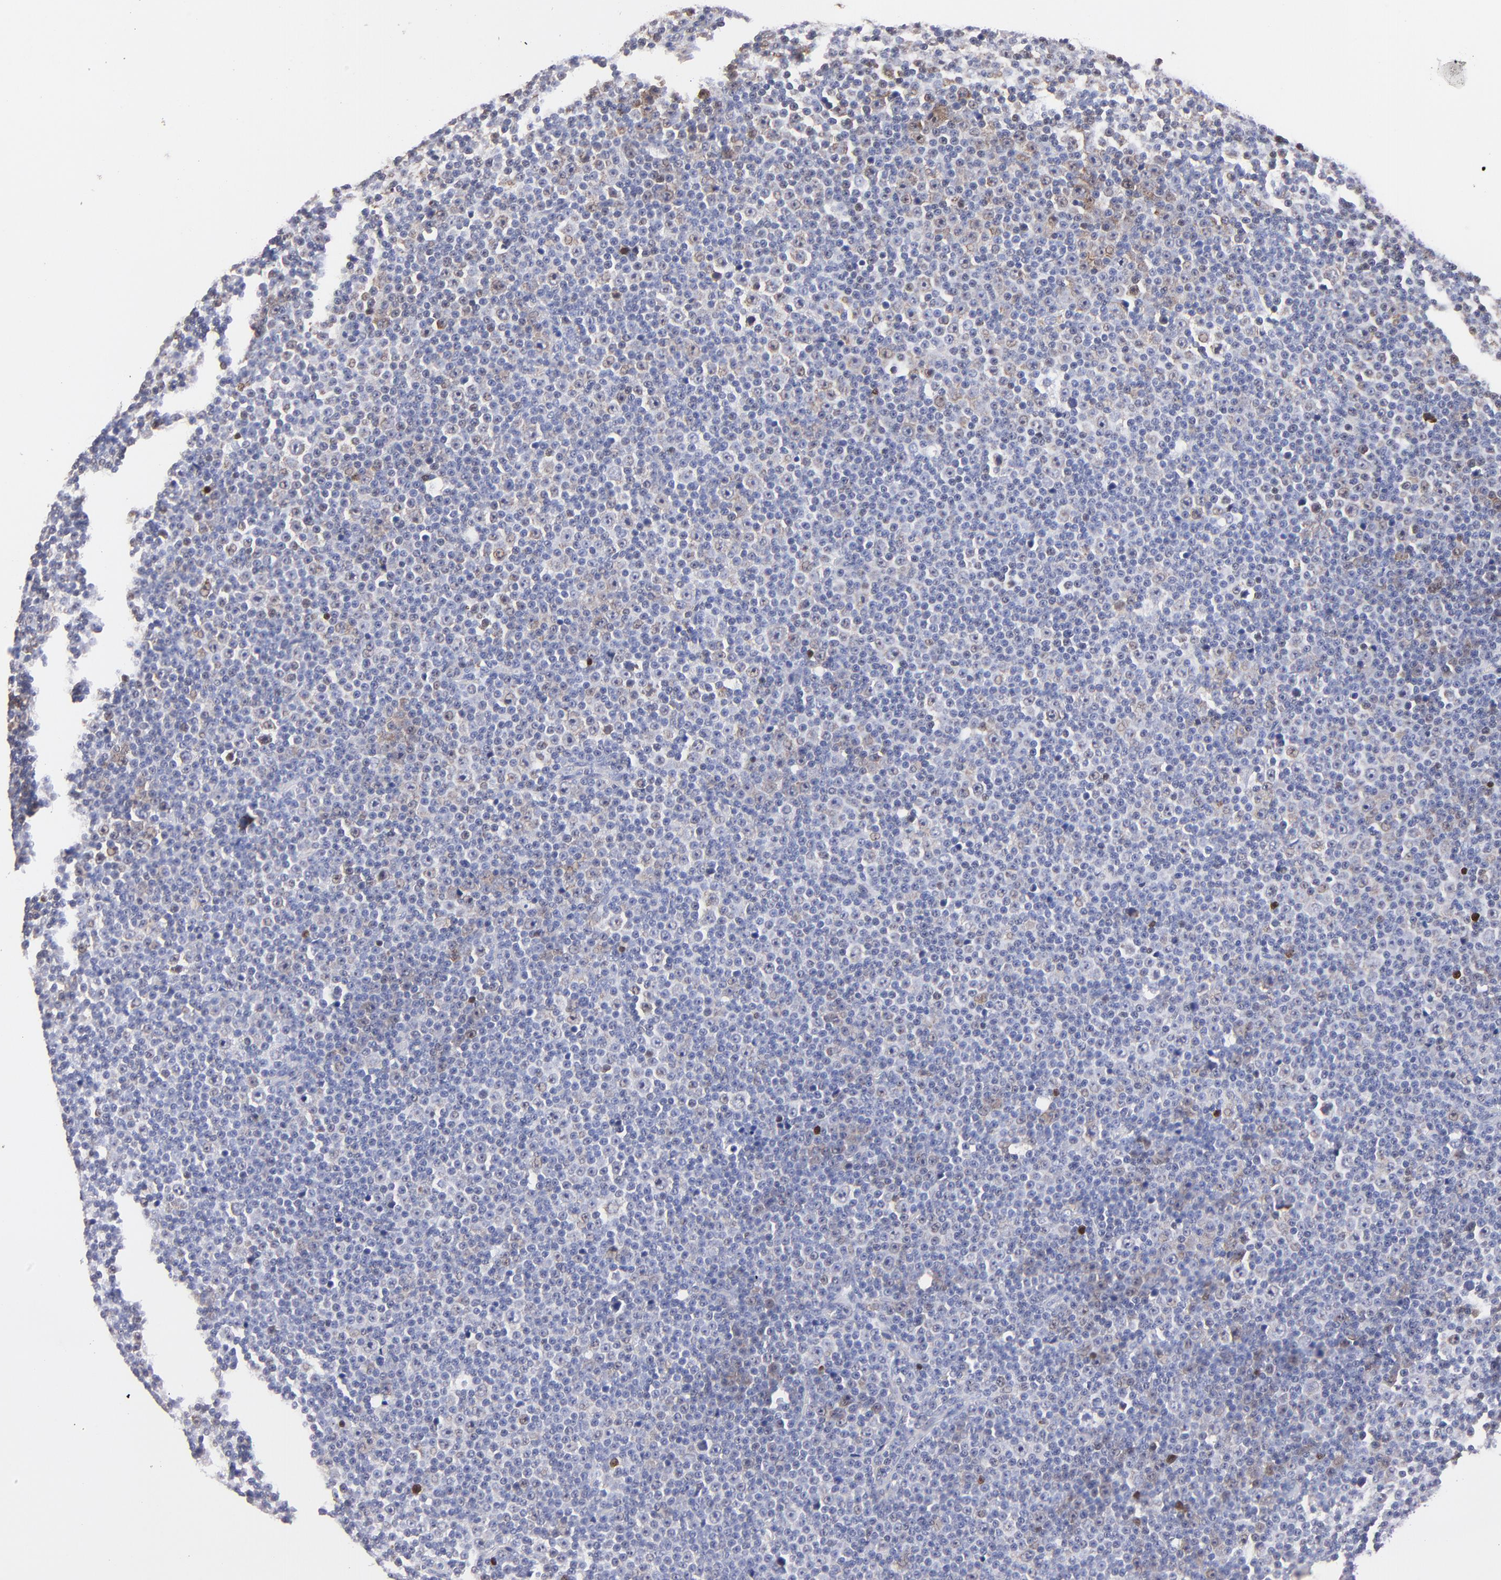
{"staining": {"intensity": "moderate", "quantity": "<25%", "location": "cytoplasmic/membranous"}, "tissue": "lymphoma", "cell_type": "Tumor cells", "image_type": "cancer", "snomed": [{"axis": "morphology", "description": "Malignant lymphoma, non-Hodgkin's type, Low grade"}, {"axis": "topography", "description": "Lymph node"}], "caption": "Moderate cytoplasmic/membranous protein expression is identified in about <25% of tumor cells in lymphoma.", "gene": "ZNF155", "patient": {"sex": "female", "age": 67}}